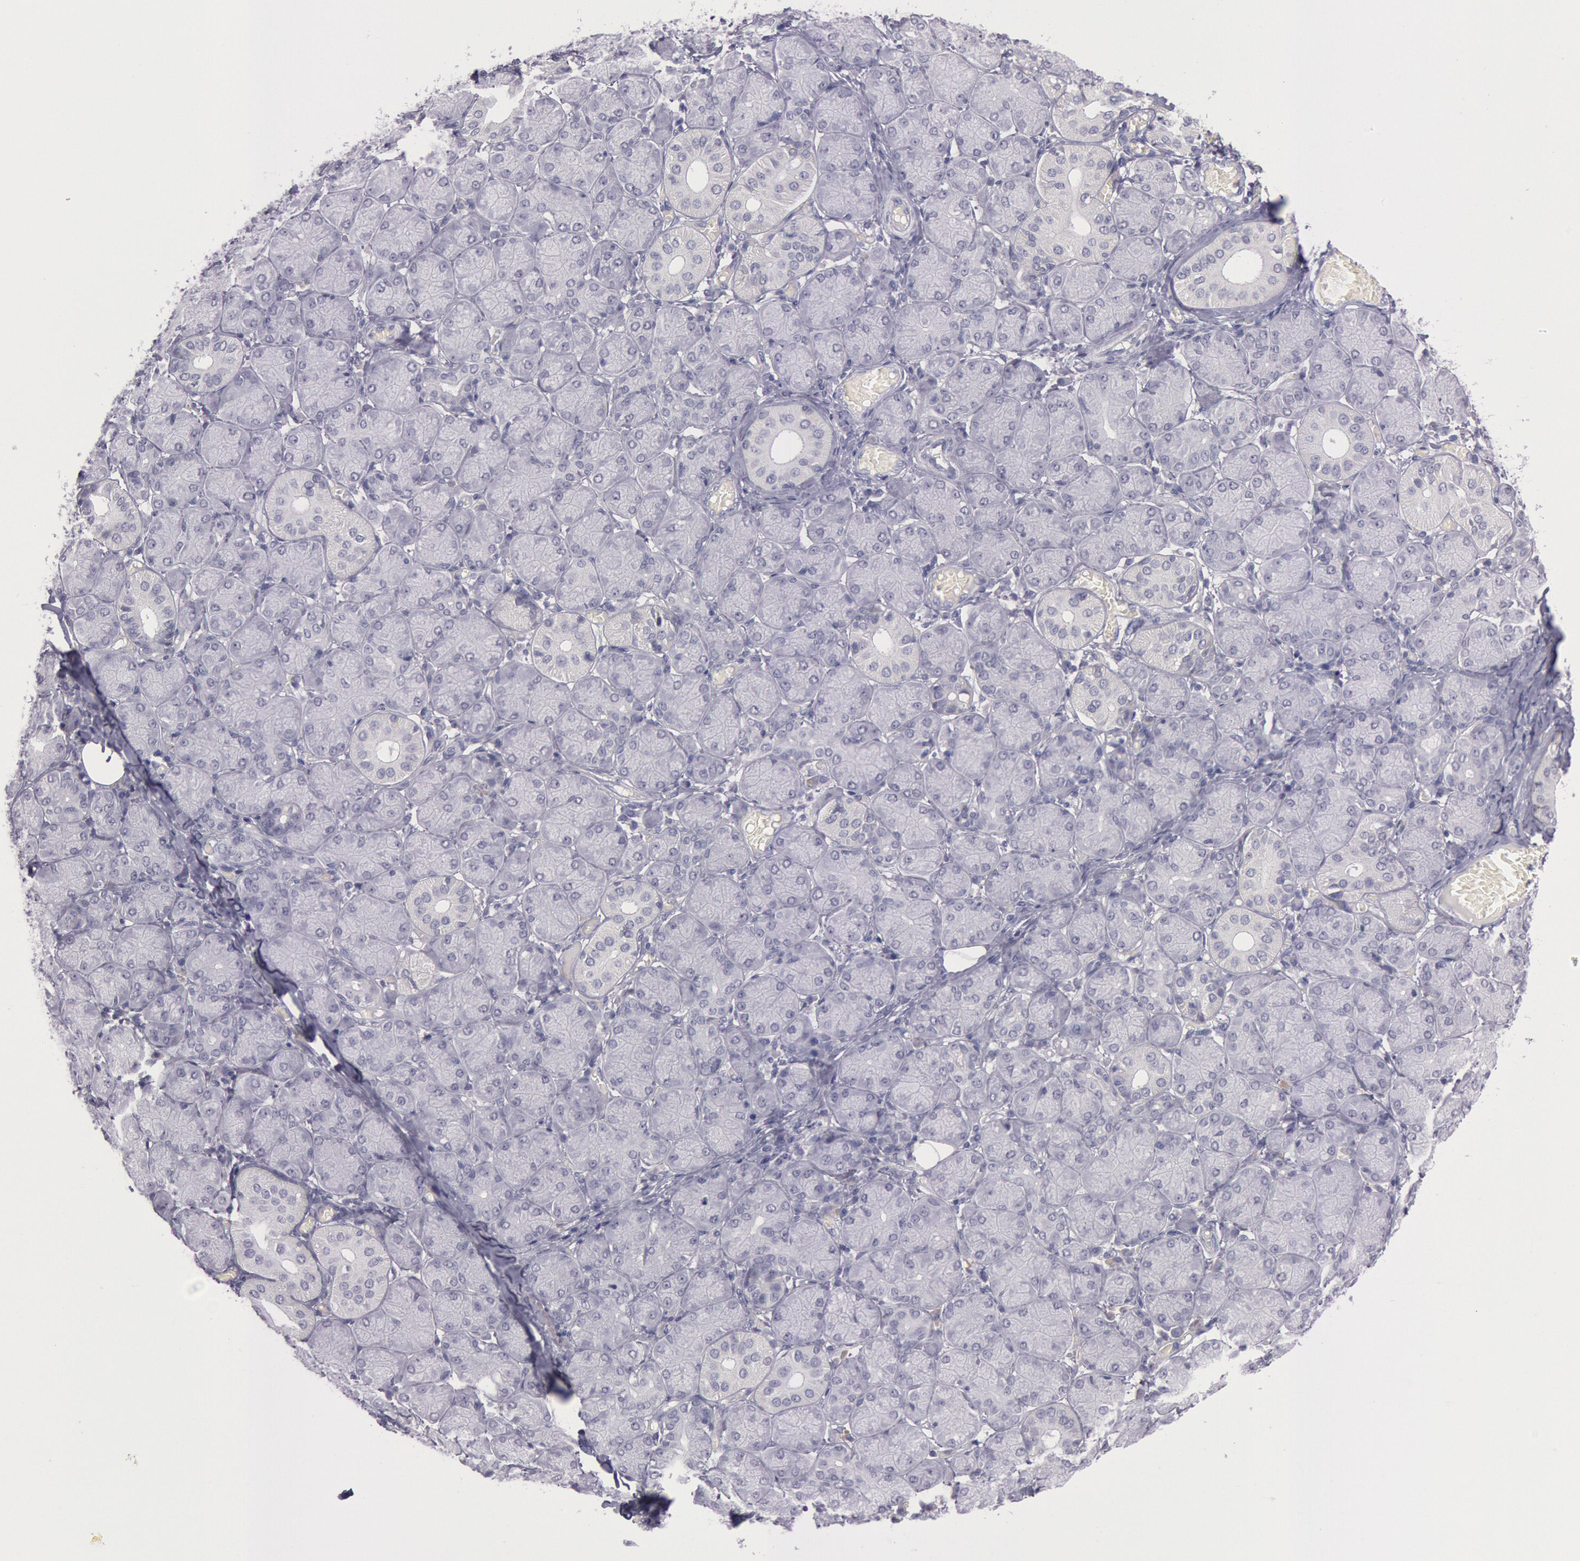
{"staining": {"intensity": "negative", "quantity": "none", "location": "none"}, "tissue": "salivary gland", "cell_type": "Glandular cells", "image_type": "normal", "snomed": [{"axis": "morphology", "description": "Normal tissue, NOS"}, {"axis": "topography", "description": "Salivary gland"}], "caption": "DAB (3,3'-diaminobenzidine) immunohistochemical staining of unremarkable salivary gland exhibits no significant positivity in glandular cells.", "gene": "EGFR", "patient": {"sex": "female", "age": 24}}